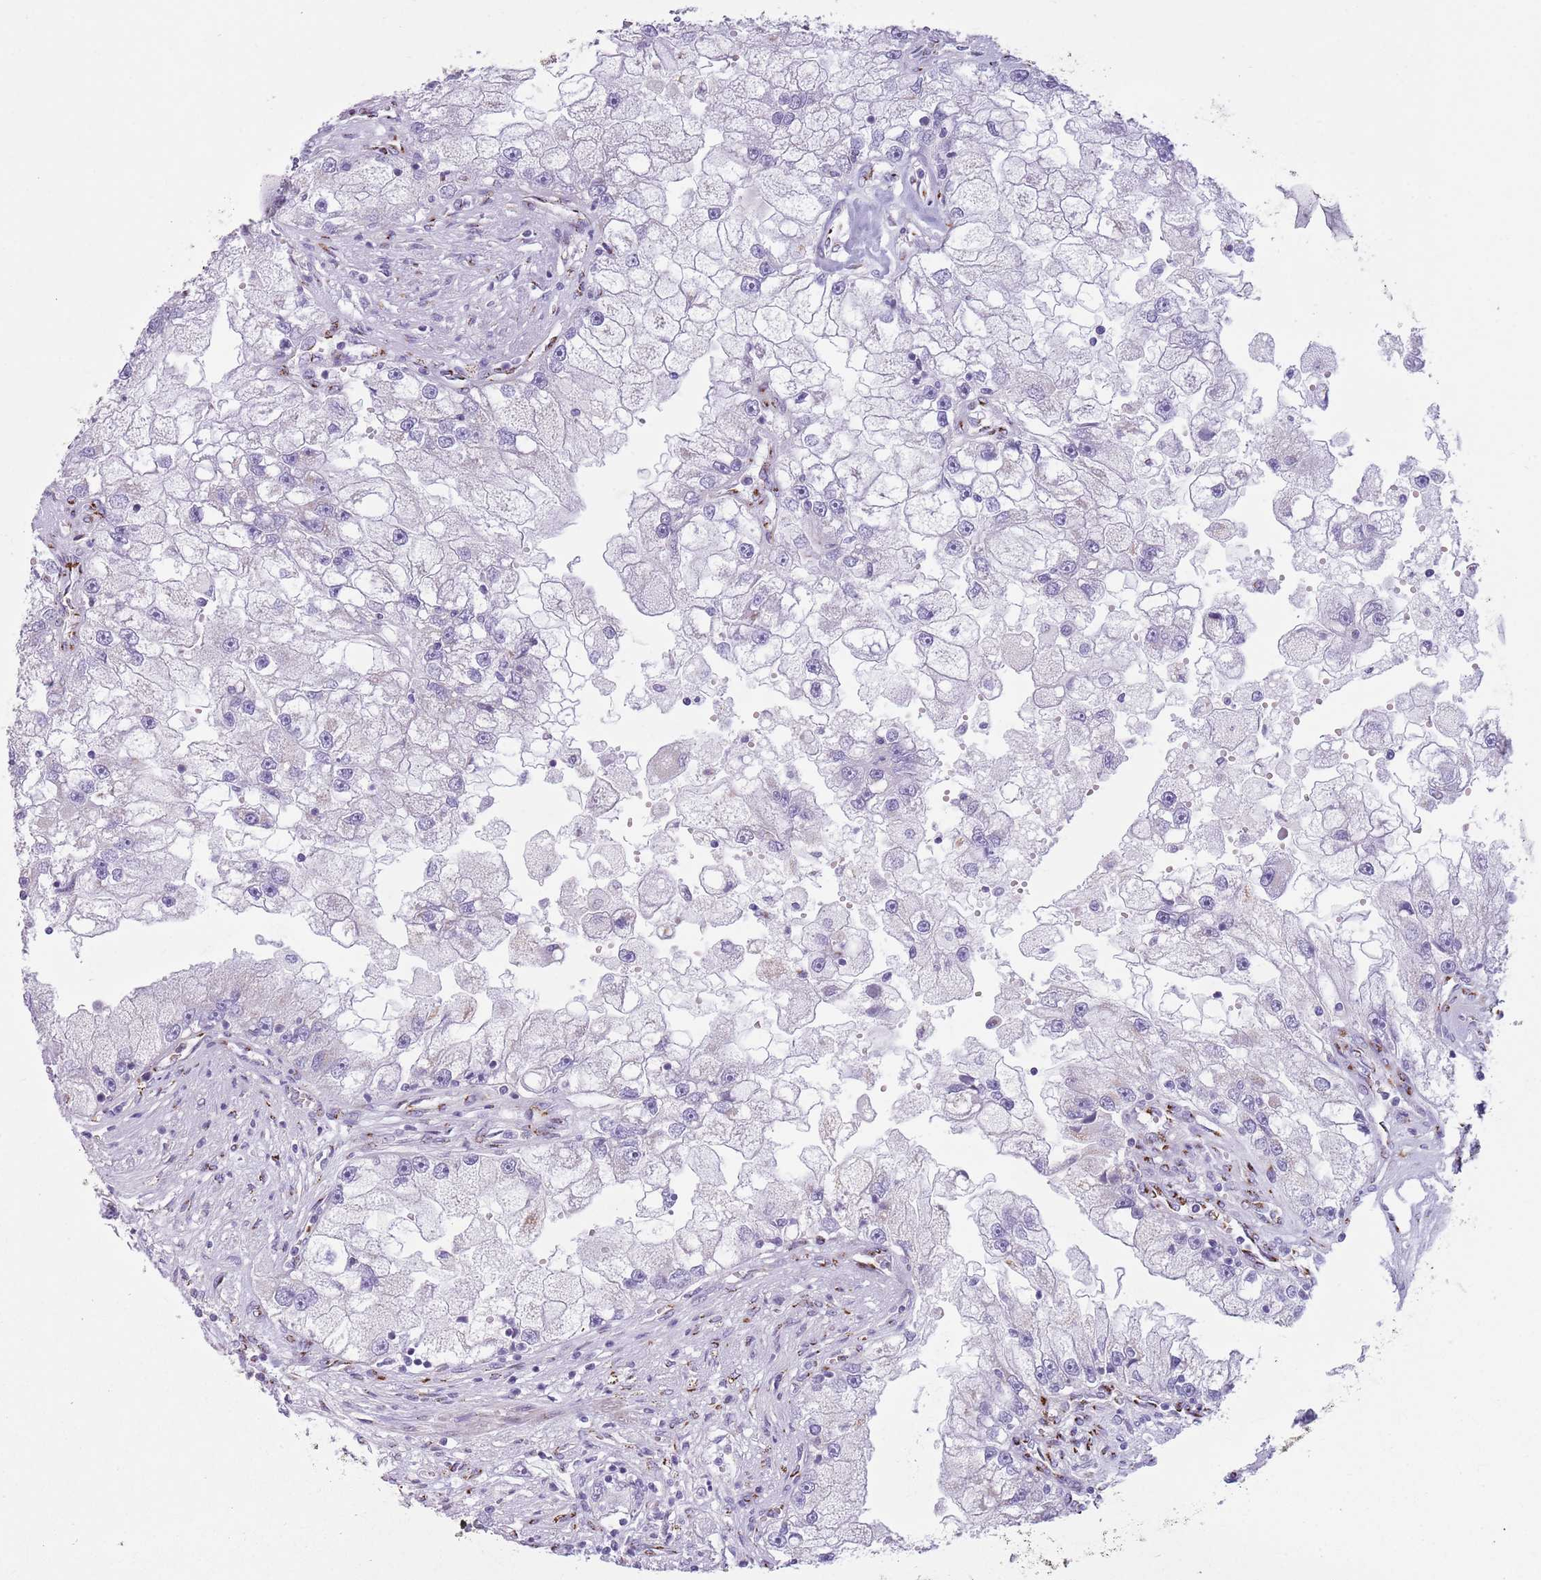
{"staining": {"intensity": "moderate", "quantity": "<25%", "location": "cytoplasmic/membranous"}, "tissue": "renal cancer", "cell_type": "Tumor cells", "image_type": "cancer", "snomed": [{"axis": "morphology", "description": "Adenocarcinoma, NOS"}, {"axis": "topography", "description": "Kidney"}], "caption": "Protein expression analysis of human renal adenocarcinoma reveals moderate cytoplasmic/membranous staining in about <25% of tumor cells.", "gene": "C20orf96", "patient": {"sex": "male", "age": 63}}